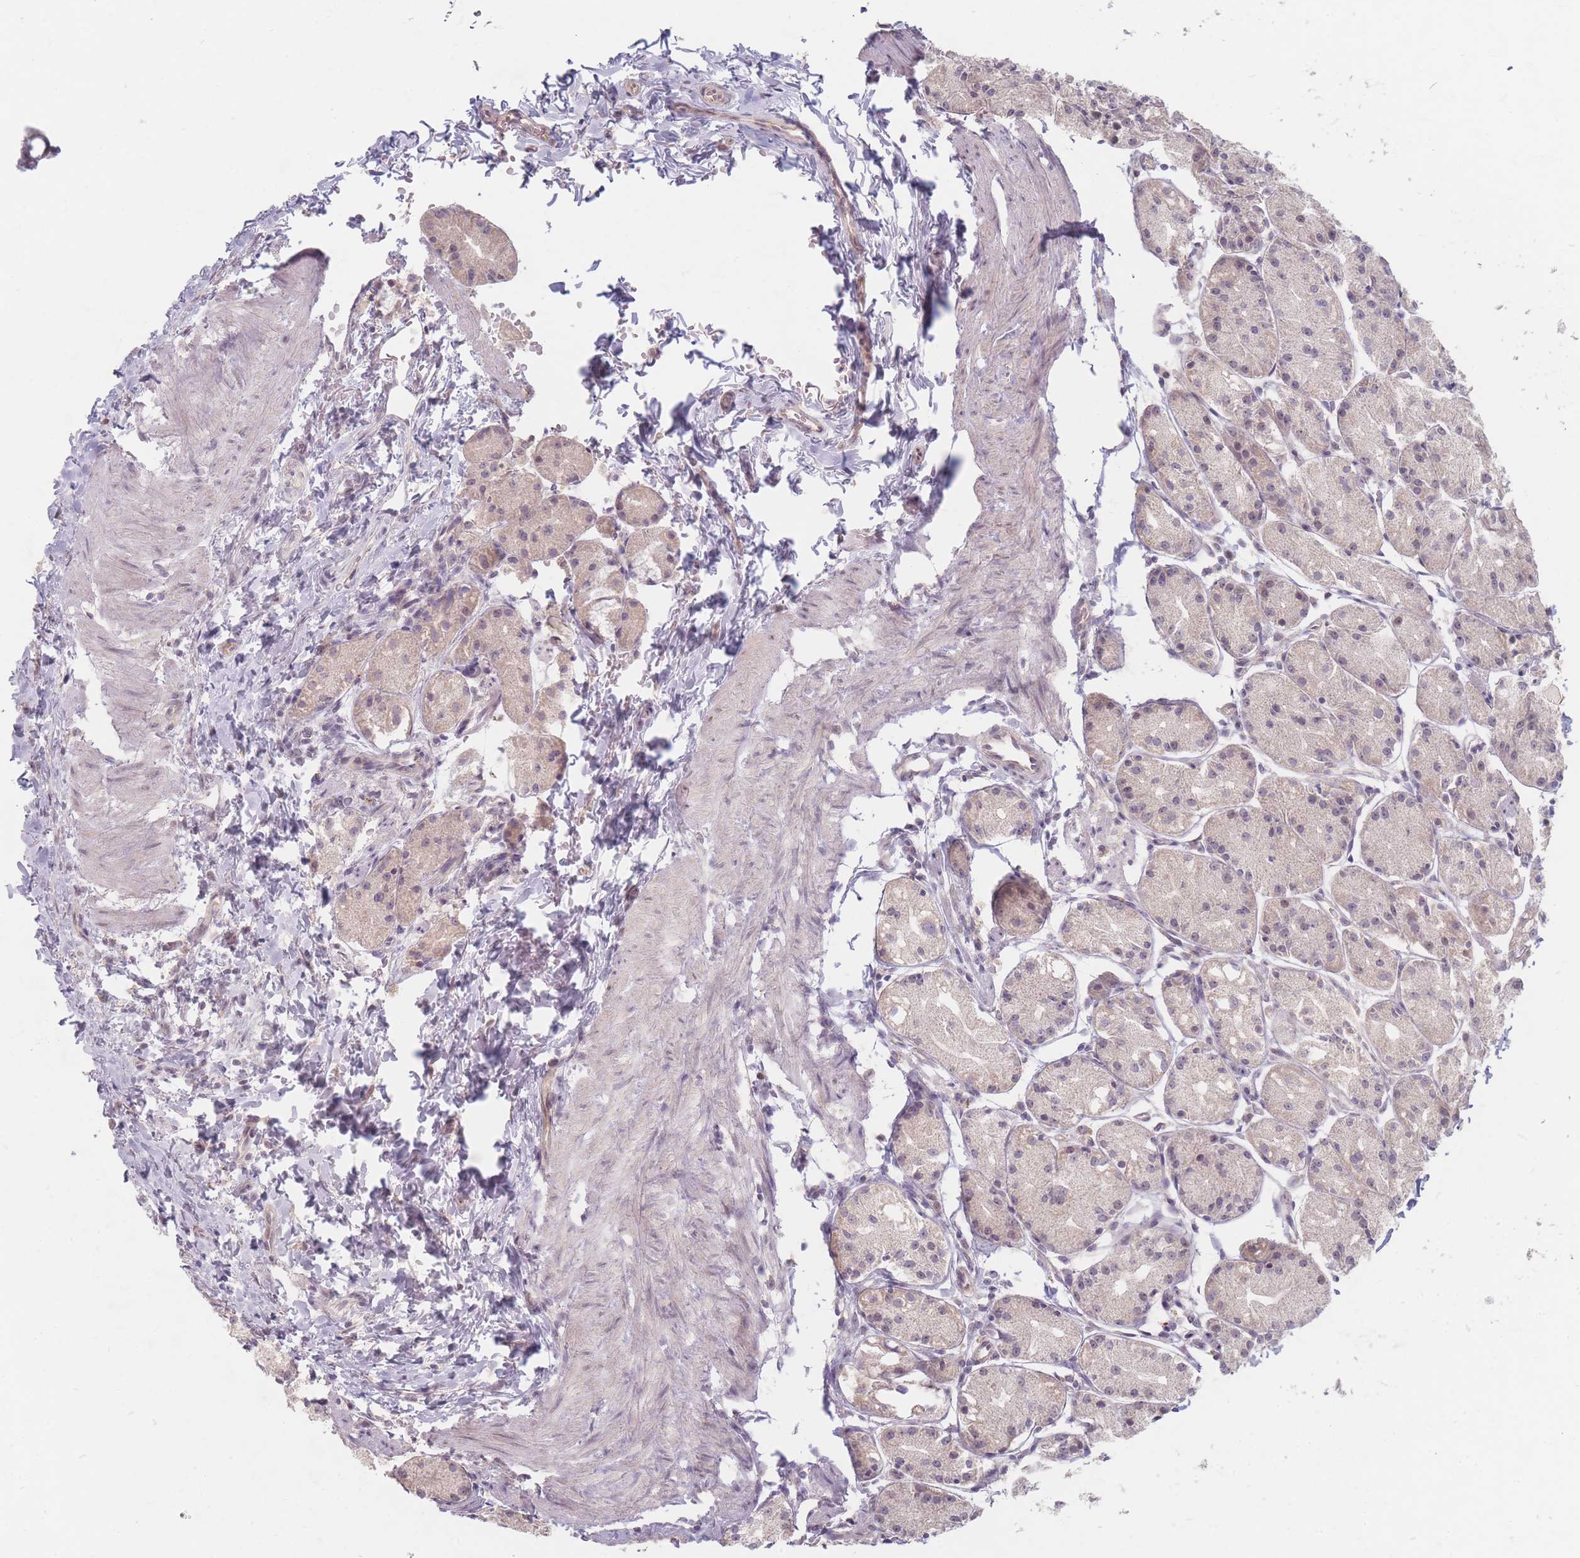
{"staining": {"intensity": "weak", "quantity": "25%-75%", "location": "cytoplasmic/membranous"}, "tissue": "stomach", "cell_type": "Glandular cells", "image_type": "normal", "snomed": [{"axis": "morphology", "description": "Normal tissue, NOS"}, {"axis": "topography", "description": "Stomach, upper"}], "caption": "Immunohistochemical staining of benign stomach reveals 25%-75% levels of weak cytoplasmic/membranous protein expression in about 25%-75% of glandular cells. (Brightfield microscopy of DAB IHC at high magnification).", "gene": "GABRA6", "patient": {"sex": "male", "age": 47}}